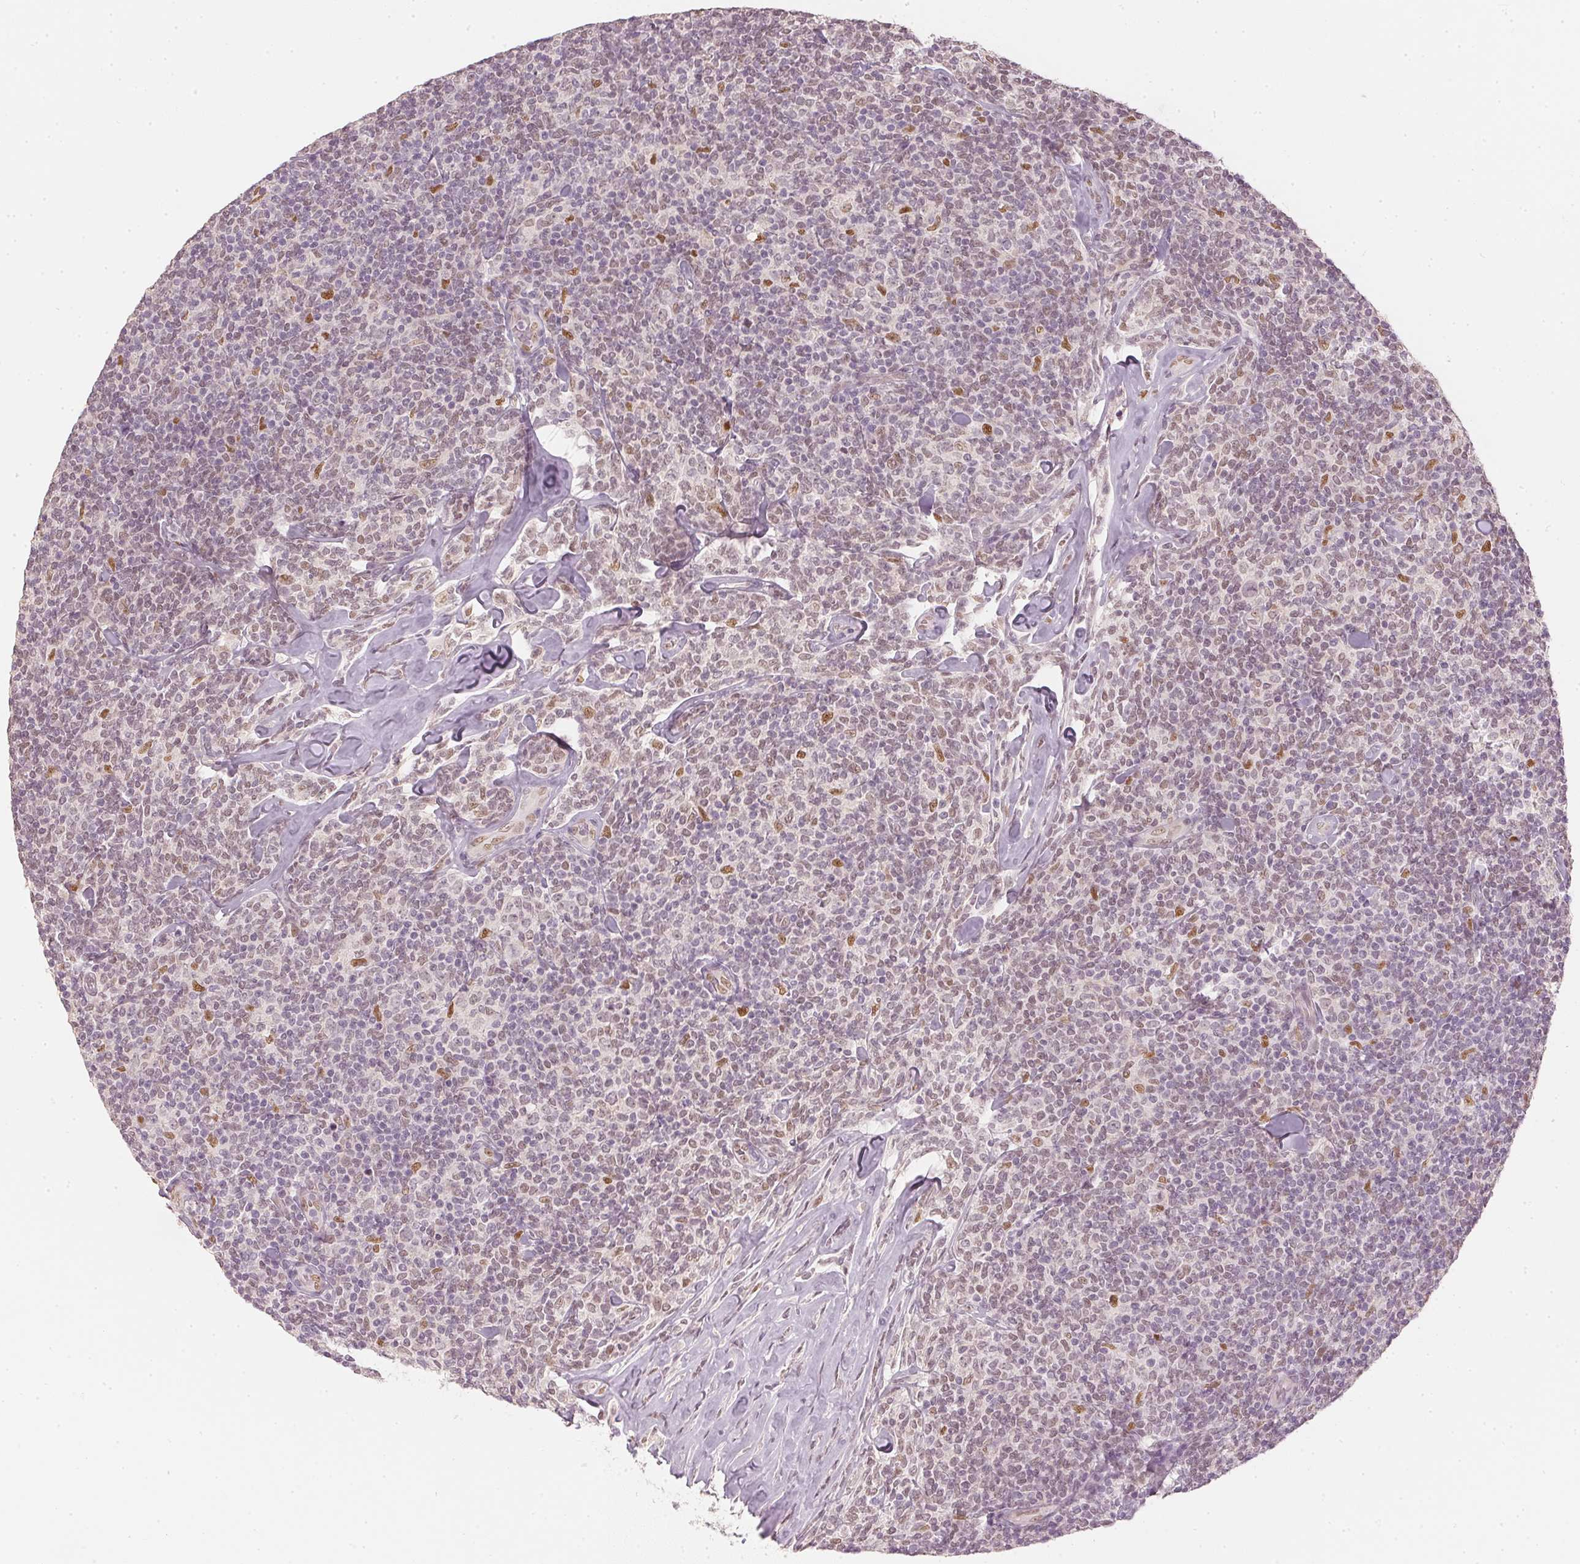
{"staining": {"intensity": "moderate", "quantity": "<25%", "location": "nuclear"}, "tissue": "lymphoma", "cell_type": "Tumor cells", "image_type": "cancer", "snomed": [{"axis": "morphology", "description": "Malignant lymphoma, non-Hodgkin's type, Low grade"}, {"axis": "topography", "description": "Lymph node"}], "caption": "This is an image of IHC staining of lymphoma, which shows moderate expression in the nuclear of tumor cells.", "gene": "SLC39A3", "patient": {"sex": "female", "age": 56}}